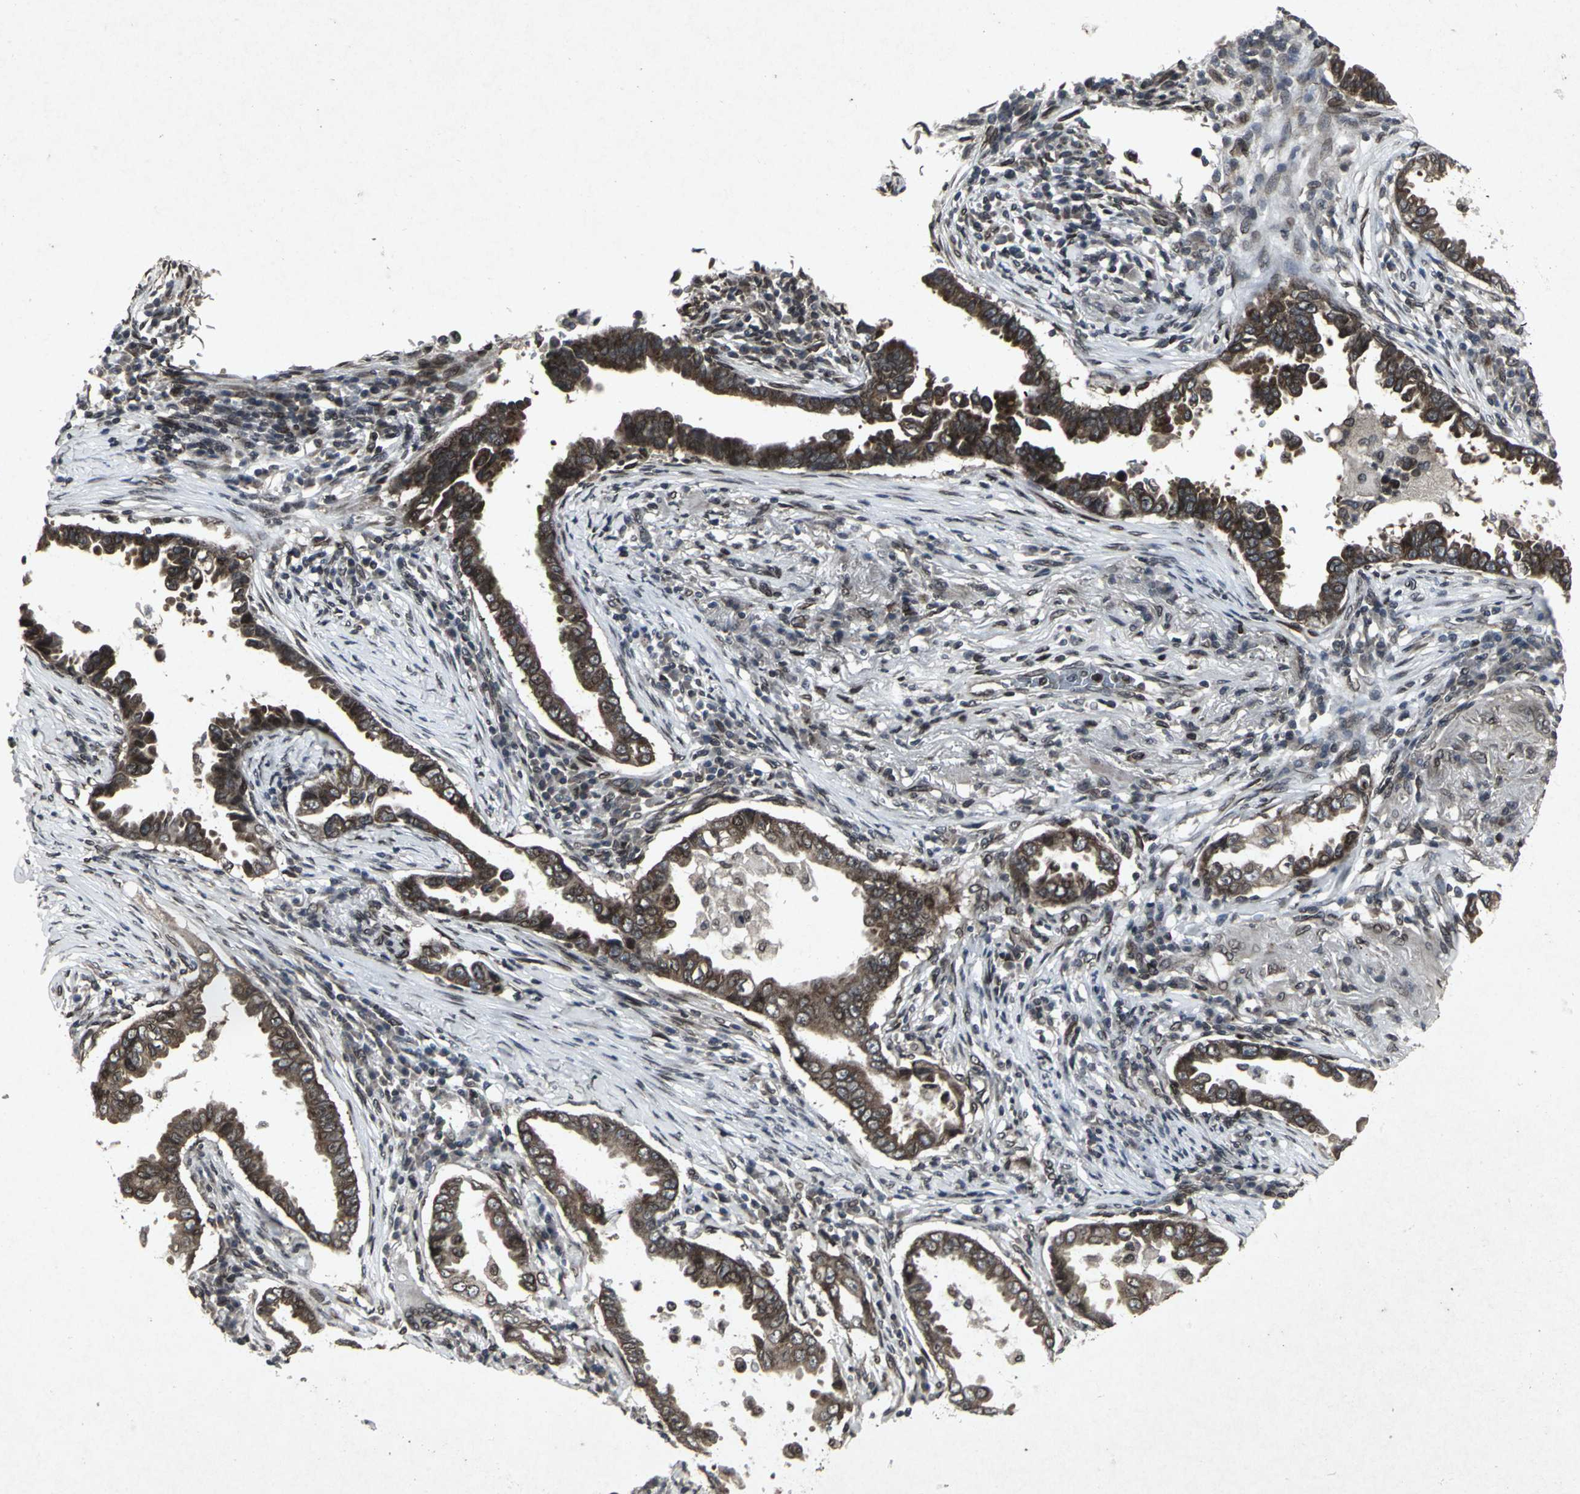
{"staining": {"intensity": "strong", "quantity": ">75%", "location": "cytoplasmic/membranous"}, "tissue": "lung cancer", "cell_type": "Tumor cells", "image_type": "cancer", "snomed": [{"axis": "morphology", "description": "Normal tissue, NOS"}, {"axis": "morphology", "description": "Inflammation, NOS"}, {"axis": "morphology", "description": "Adenocarcinoma, NOS"}, {"axis": "topography", "description": "Lung"}], "caption": "Immunohistochemical staining of human adenocarcinoma (lung) demonstrates high levels of strong cytoplasmic/membranous protein staining in approximately >75% of tumor cells.", "gene": "SH2B3", "patient": {"sex": "female", "age": 64}}